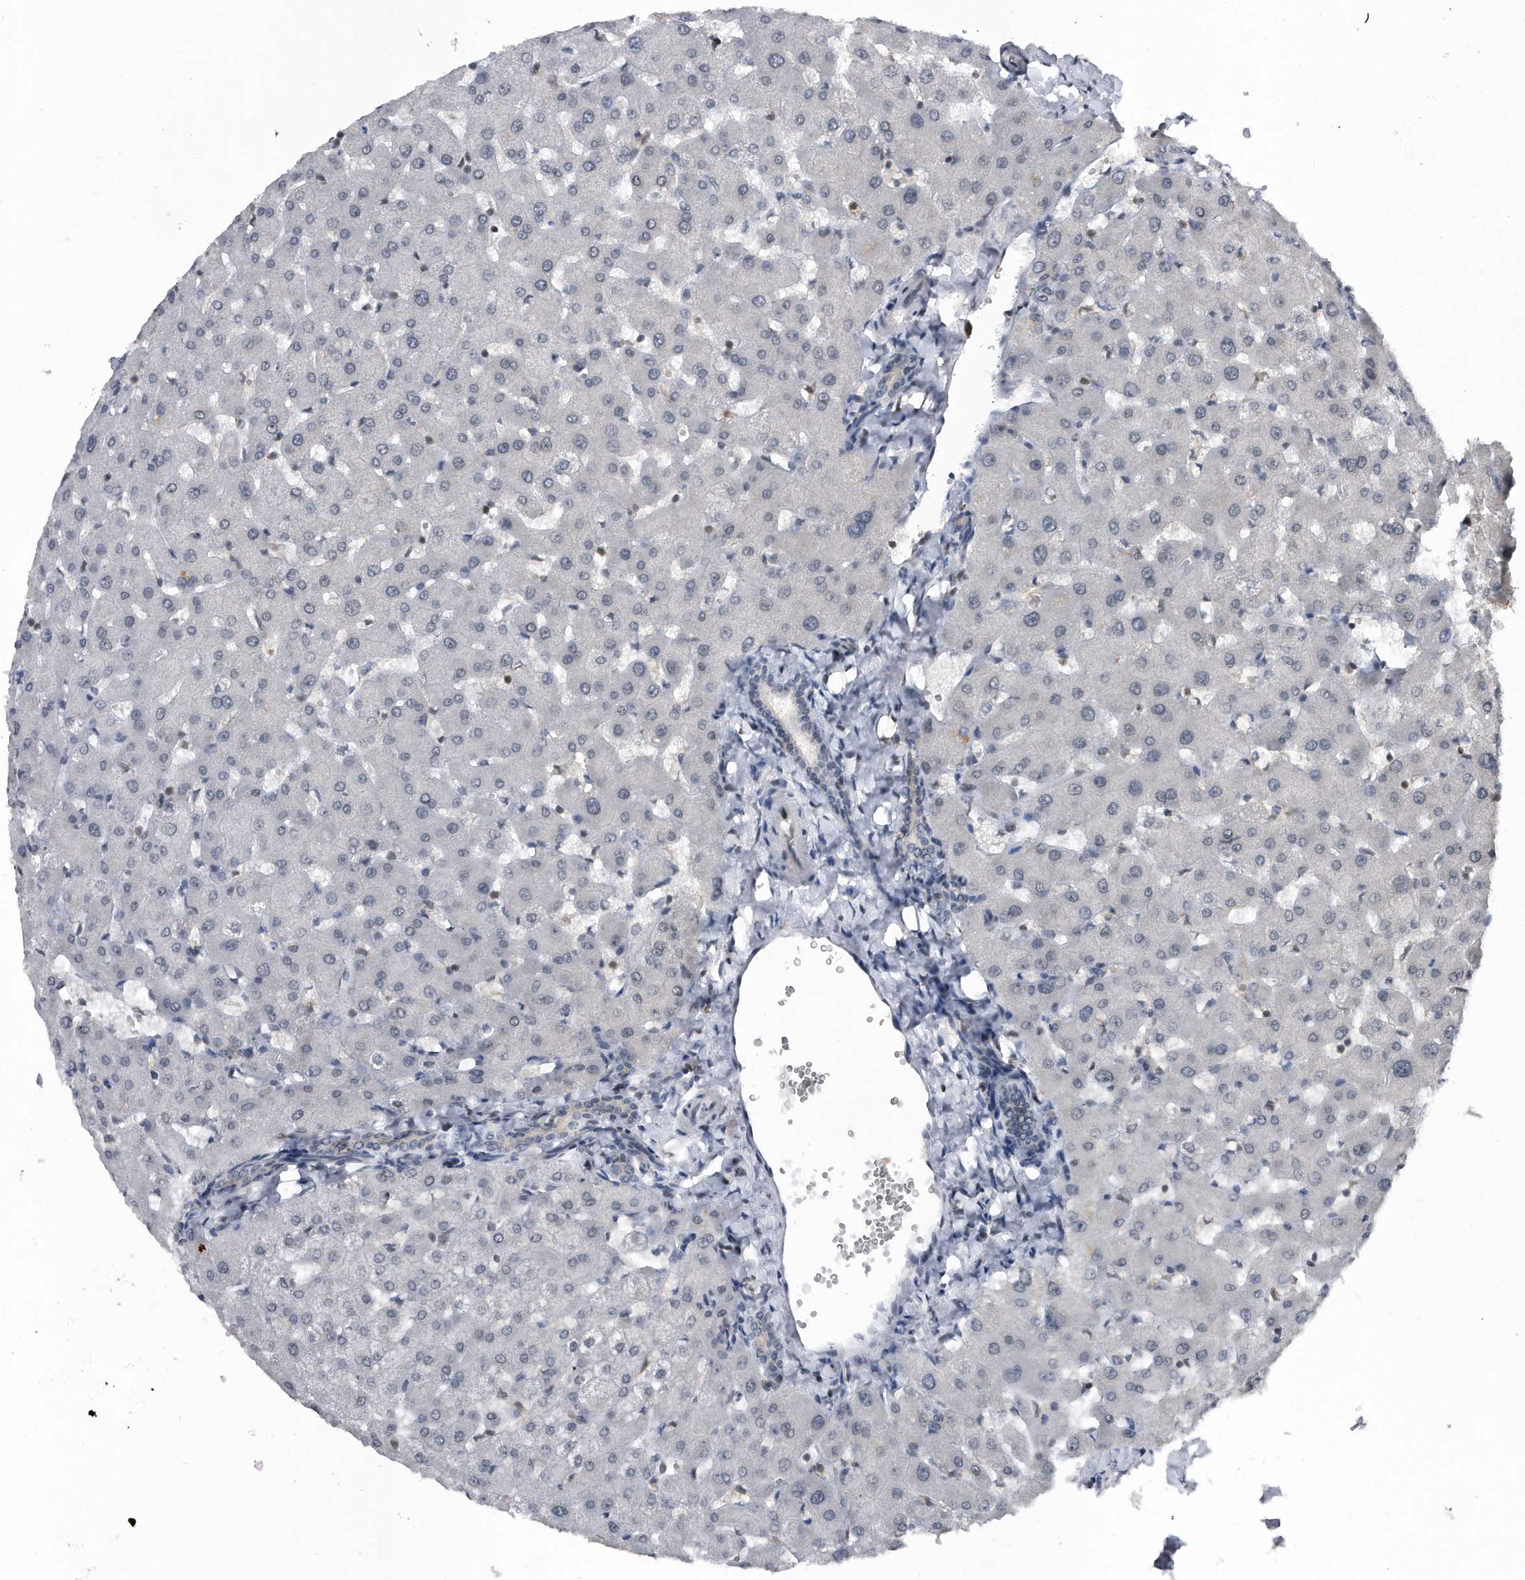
{"staining": {"intensity": "negative", "quantity": "none", "location": "none"}, "tissue": "liver", "cell_type": "Cholangiocytes", "image_type": "normal", "snomed": [{"axis": "morphology", "description": "Normal tissue, NOS"}, {"axis": "topography", "description": "Liver"}], "caption": "Immunohistochemistry (IHC) histopathology image of unremarkable human liver stained for a protein (brown), which exhibits no positivity in cholangiocytes. Nuclei are stained in blue.", "gene": "VIRMA", "patient": {"sex": "female", "age": 63}}